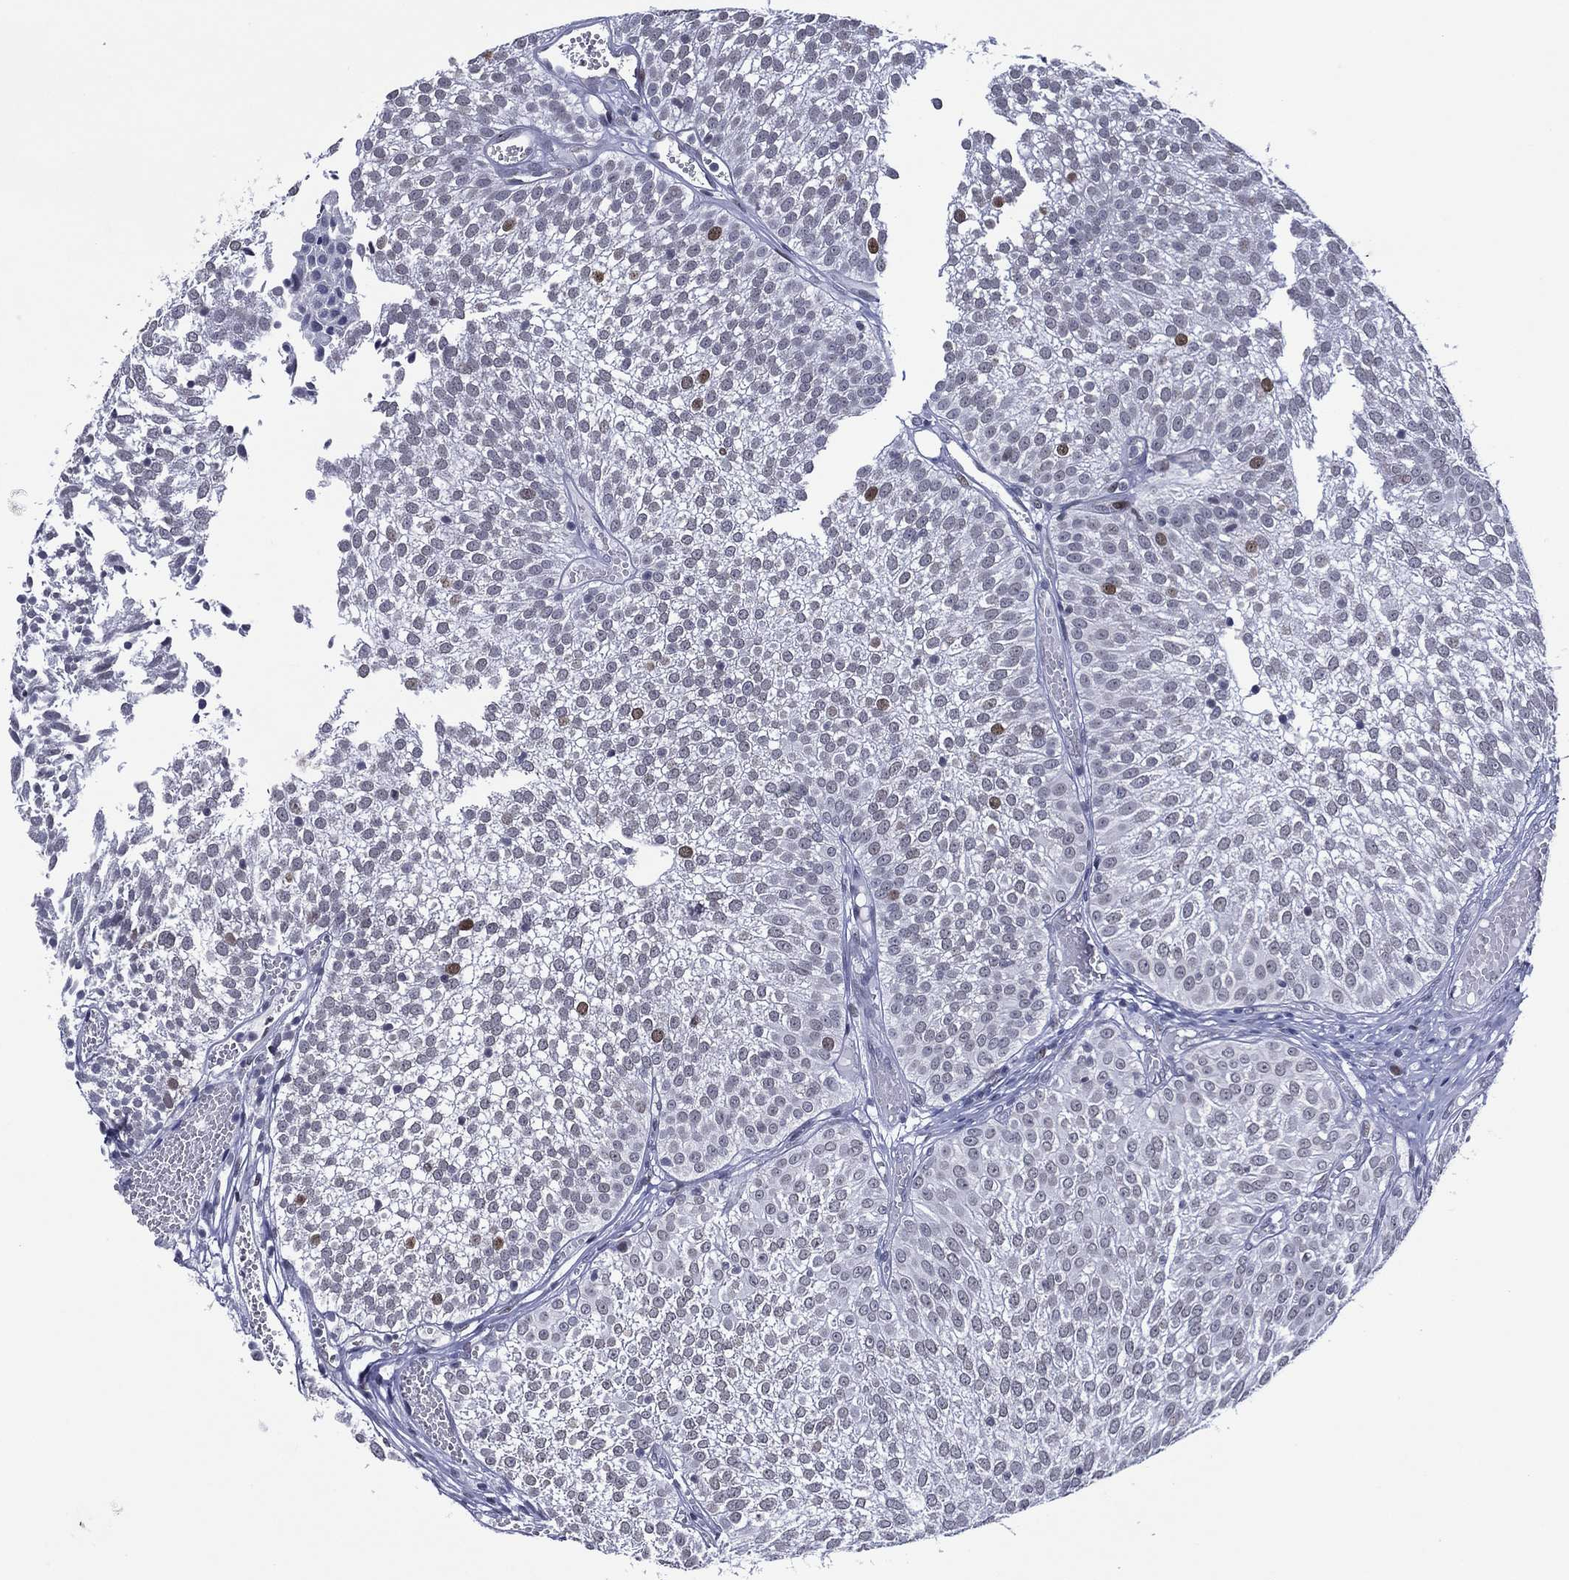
{"staining": {"intensity": "moderate", "quantity": "<25%", "location": "nuclear"}, "tissue": "urothelial cancer", "cell_type": "Tumor cells", "image_type": "cancer", "snomed": [{"axis": "morphology", "description": "Urothelial carcinoma, Low grade"}, {"axis": "topography", "description": "Urinary bladder"}], "caption": "There is low levels of moderate nuclear staining in tumor cells of urothelial carcinoma (low-grade), as demonstrated by immunohistochemical staining (brown color).", "gene": "GATA6", "patient": {"sex": "male", "age": 52}}